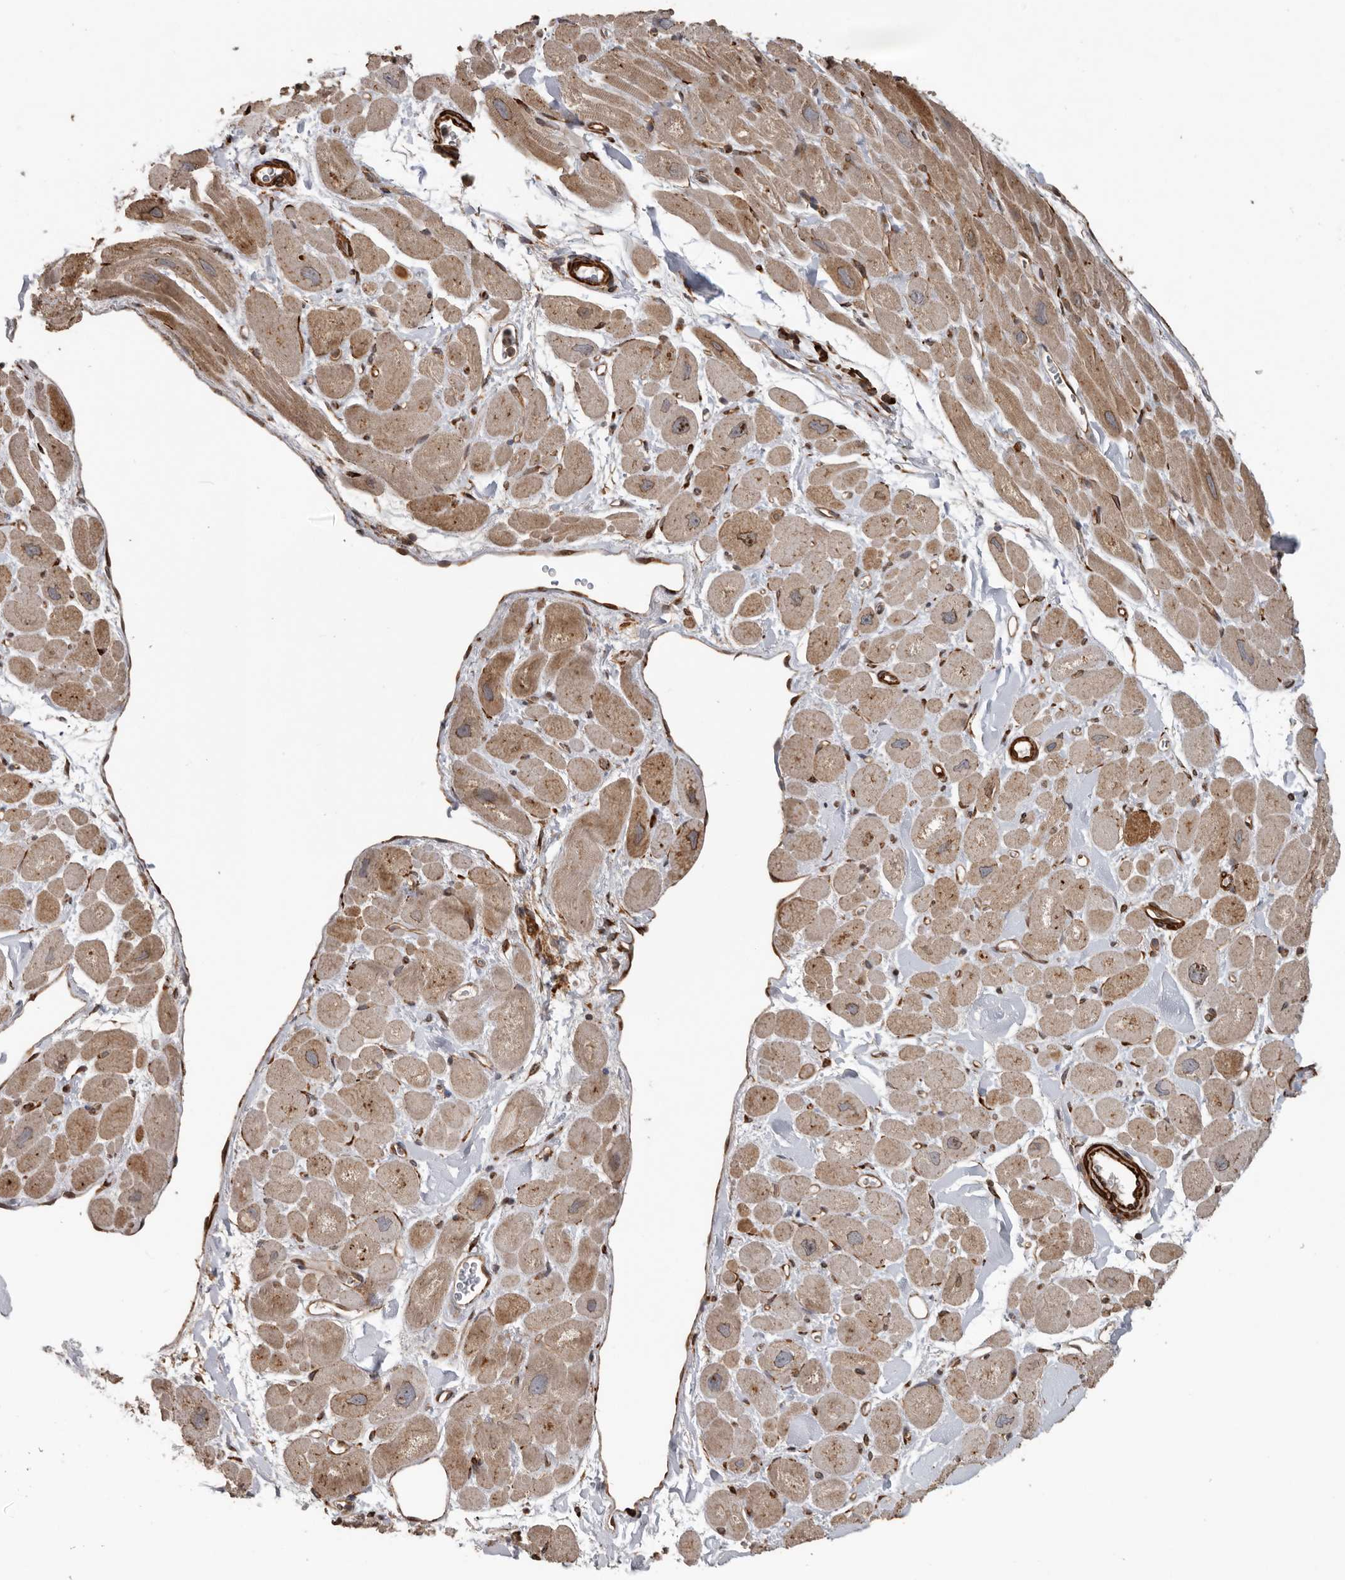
{"staining": {"intensity": "moderate", "quantity": ">75%", "location": "cytoplasmic/membranous"}, "tissue": "heart muscle", "cell_type": "Cardiomyocytes", "image_type": "normal", "snomed": [{"axis": "morphology", "description": "Normal tissue, NOS"}, {"axis": "topography", "description": "Heart"}], "caption": "Immunohistochemistry (IHC) (DAB (3,3'-diaminobenzidine)) staining of normal heart muscle exhibits moderate cytoplasmic/membranous protein staining in approximately >75% of cardiomyocytes.", "gene": "CEP350", "patient": {"sex": "male", "age": 49}}